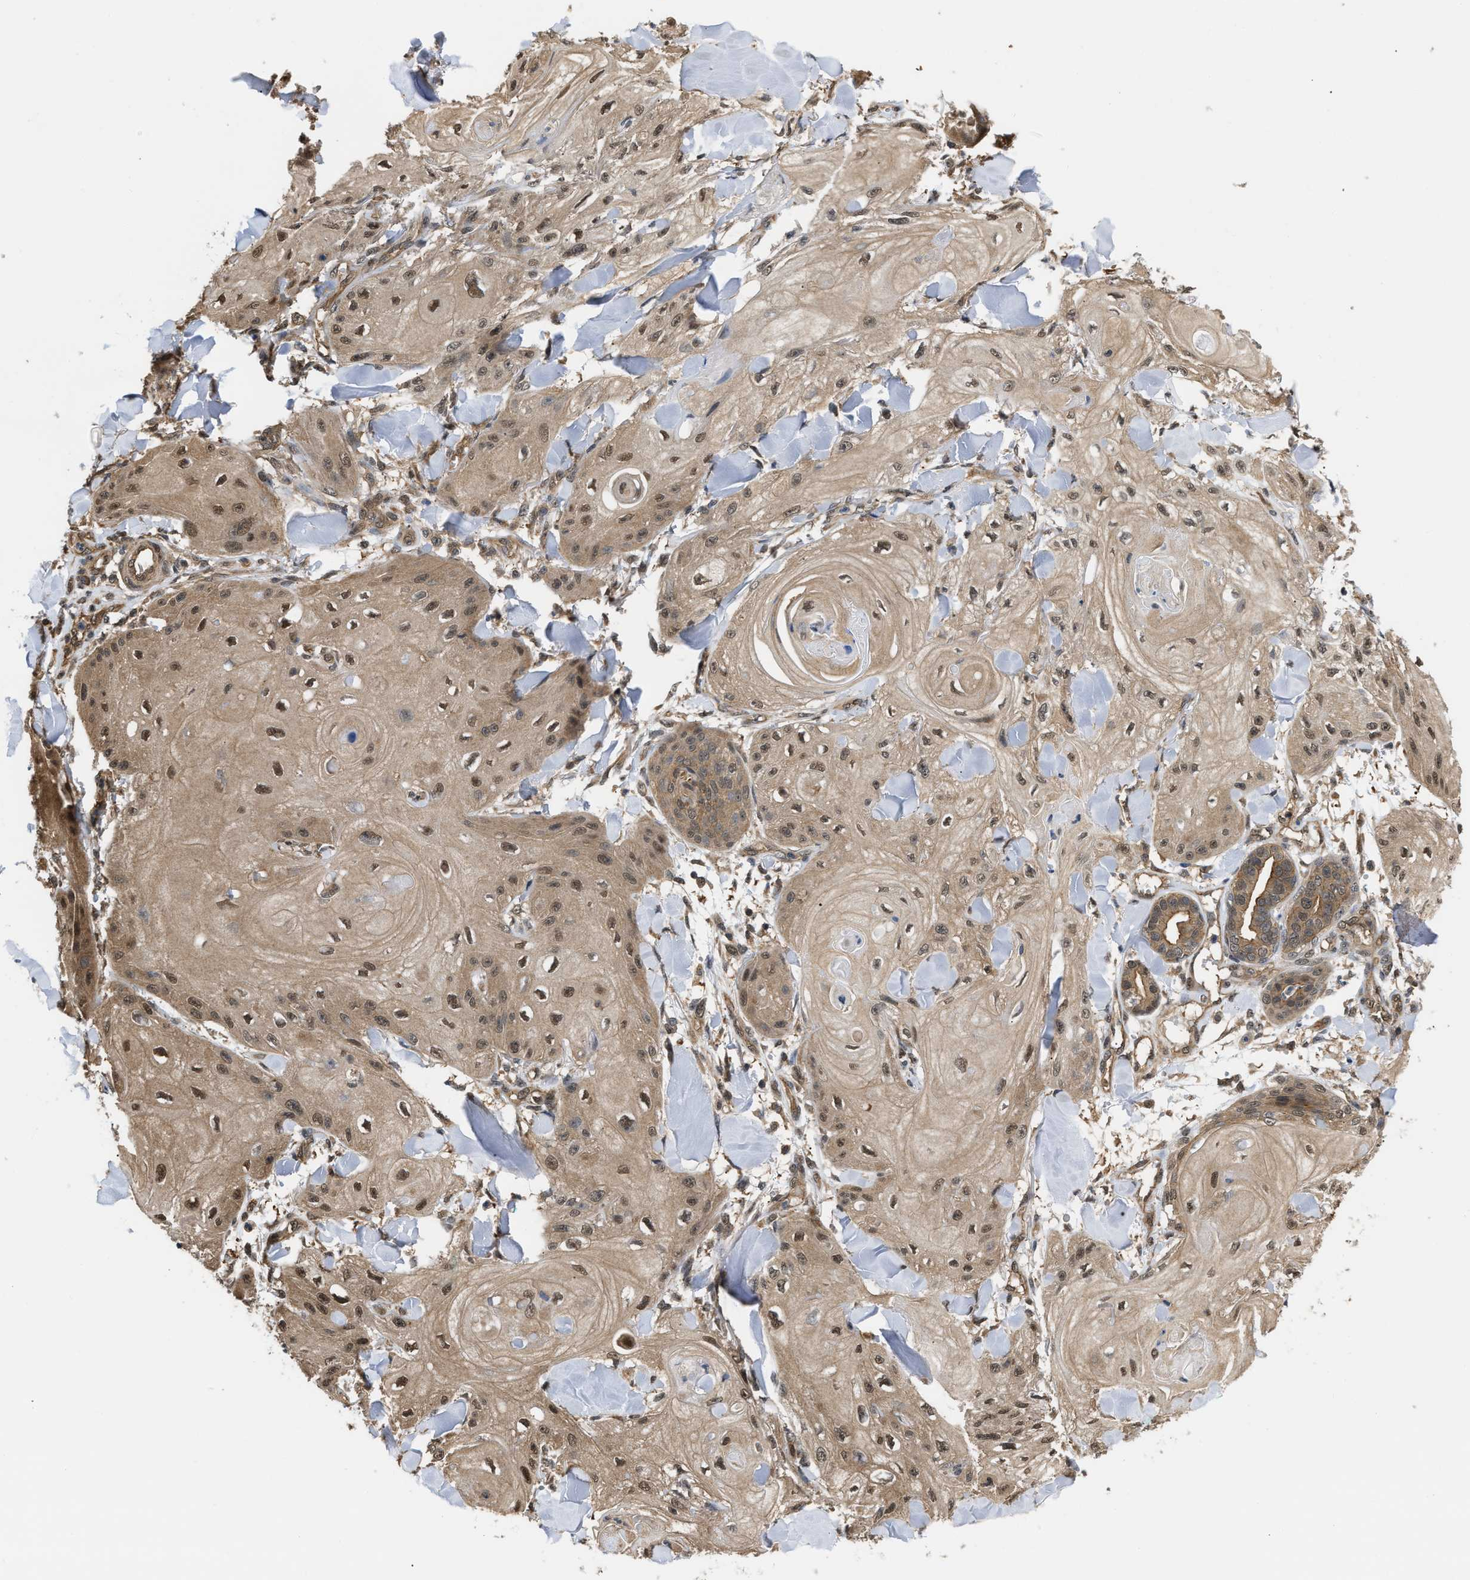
{"staining": {"intensity": "moderate", "quantity": ">75%", "location": "cytoplasmic/membranous,nuclear"}, "tissue": "skin cancer", "cell_type": "Tumor cells", "image_type": "cancer", "snomed": [{"axis": "morphology", "description": "Squamous cell carcinoma, NOS"}, {"axis": "topography", "description": "Skin"}], "caption": "Skin cancer stained with a protein marker demonstrates moderate staining in tumor cells.", "gene": "SCAI", "patient": {"sex": "male", "age": 74}}